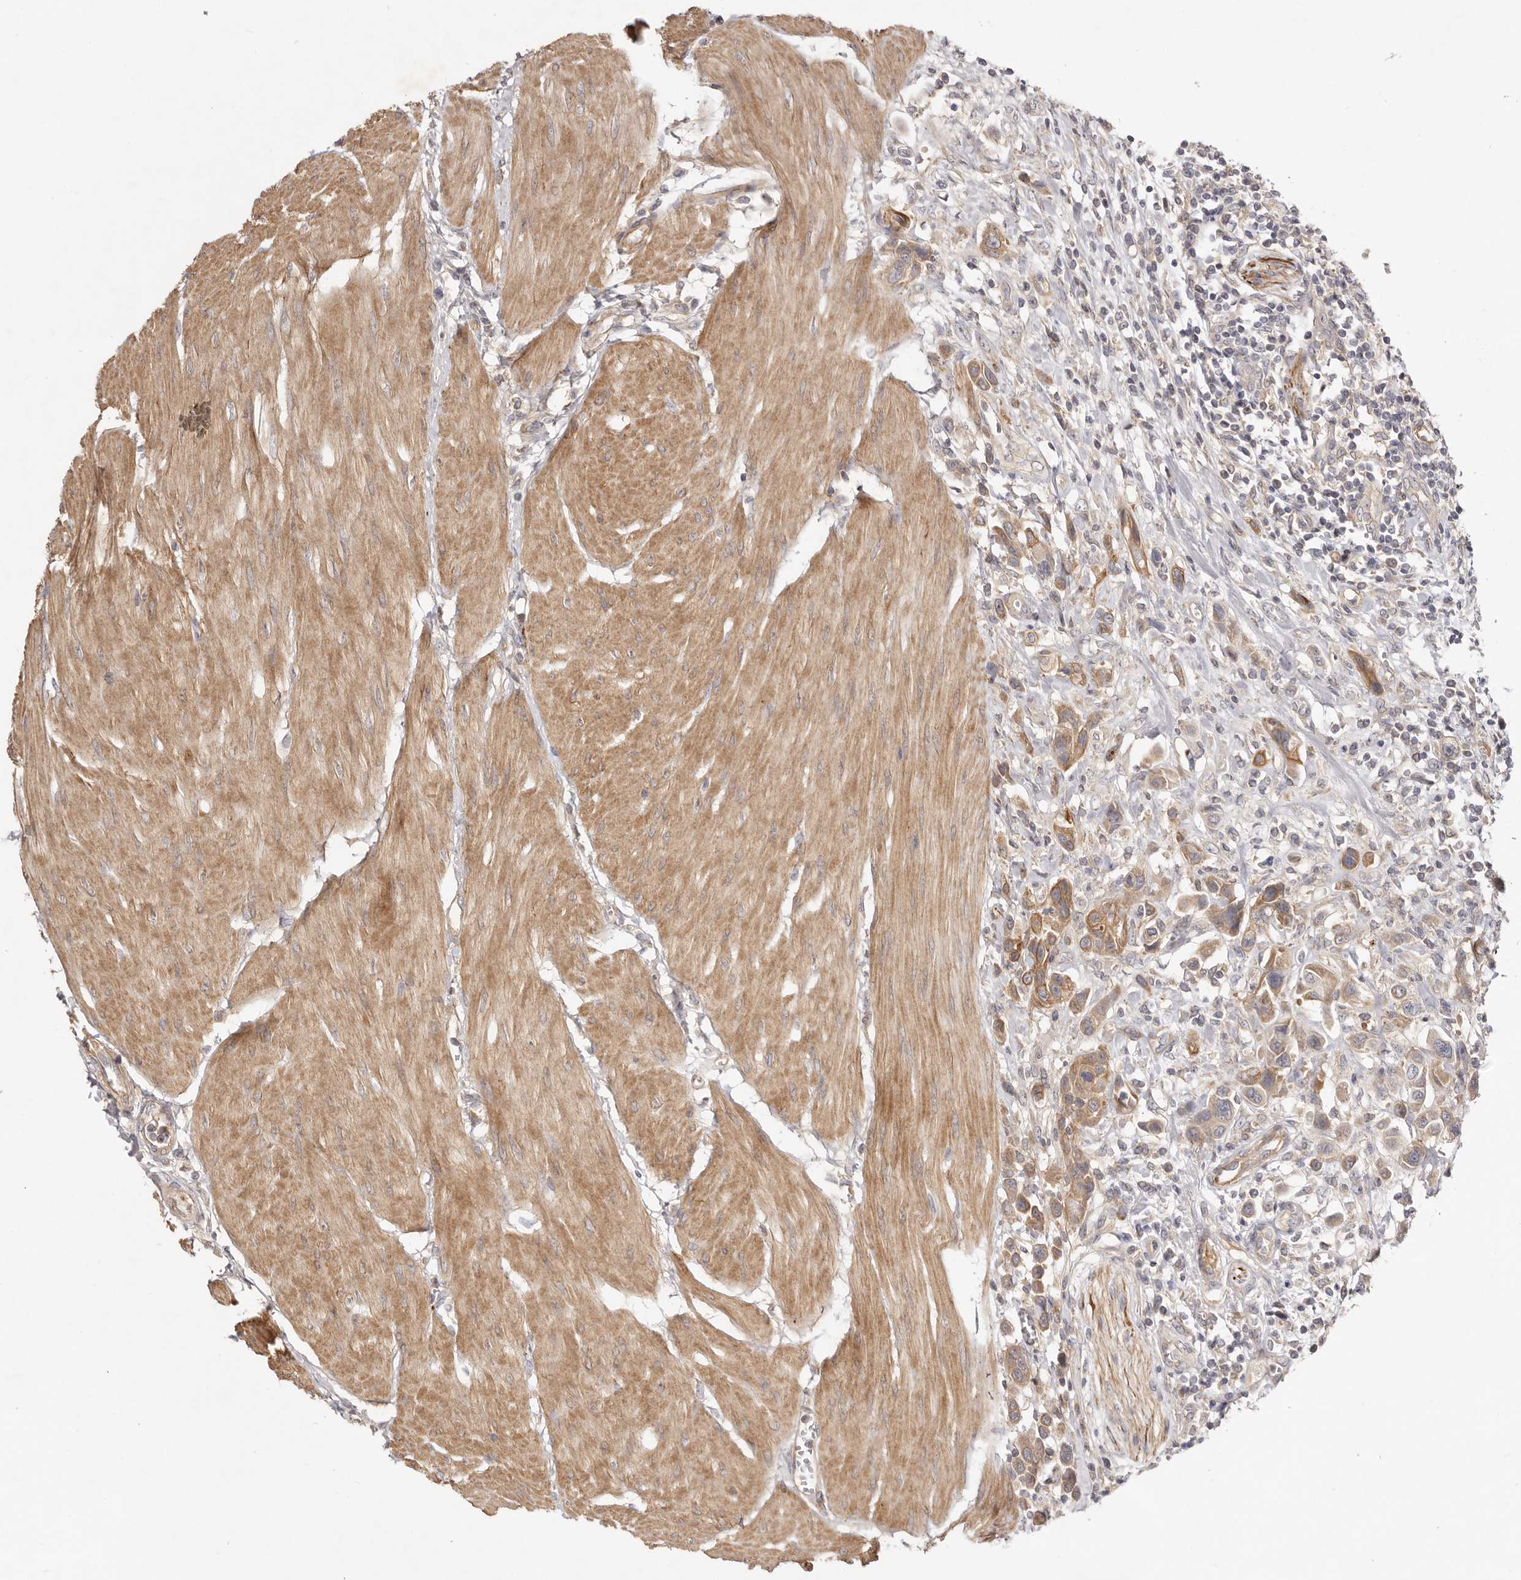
{"staining": {"intensity": "moderate", "quantity": ">75%", "location": "cytoplasmic/membranous"}, "tissue": "urothelial cancer", "cell_type": "Tumor cells", "image_type": "cancer", "snomed": [{"axis": "morphology", "description": "Urothelial carcinoma, High grade"}, {"axis": "topography", "description": "Urinary bladder"}], "caption": "Immunohistochemical staining of urothelial cancer reveals medium levels of moderate cytoplasmic/membranous expression in approximately >75% of tumor cells.", "gene": "ADAMTS9", "patient": {"sex": "male", "age": 50}}